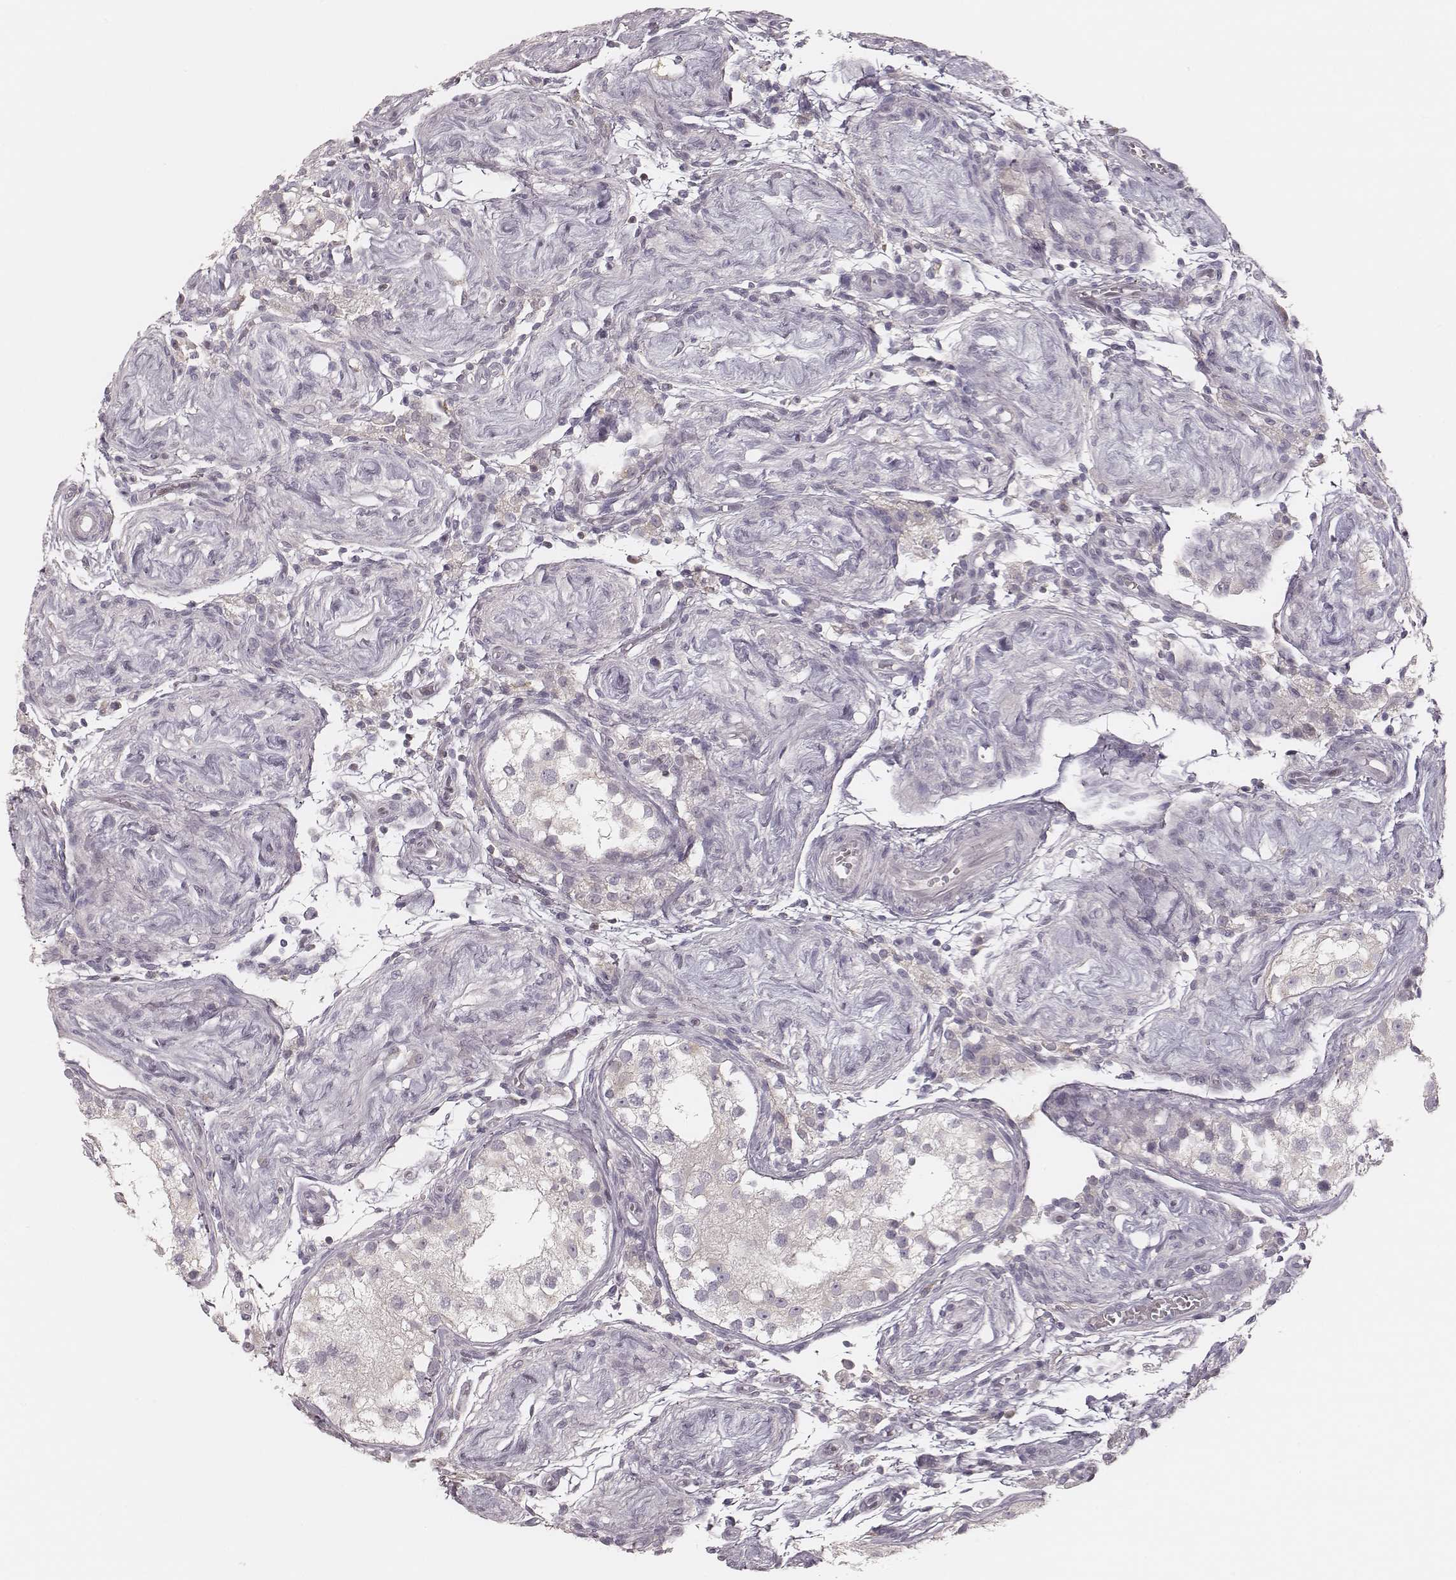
{"staining": {"intensity": "negative", "quantity": "none", "location": "none"}, "tissue": "testis", "cell_type": "Cells in seminiferous ducts", "image_type": "normal", "snomed": [{"axis": "morphology", "description": "Normal tissue, NOS"}, {"axis": "morphology", "description": "Seminoma, NOS"}, {"axis": "topography", "description": "Testis"}], "caption": "The photomicrograph reveals no staining of cells in seminiferous ducts in normal testis. (DAB (3,3'-diaminobenzidine) immunohistochemistry (IHC) visualized using brightfield microscopy, high magnification).", "gene": "MSX1", "patient": {"sex": "male", "age": 29}}